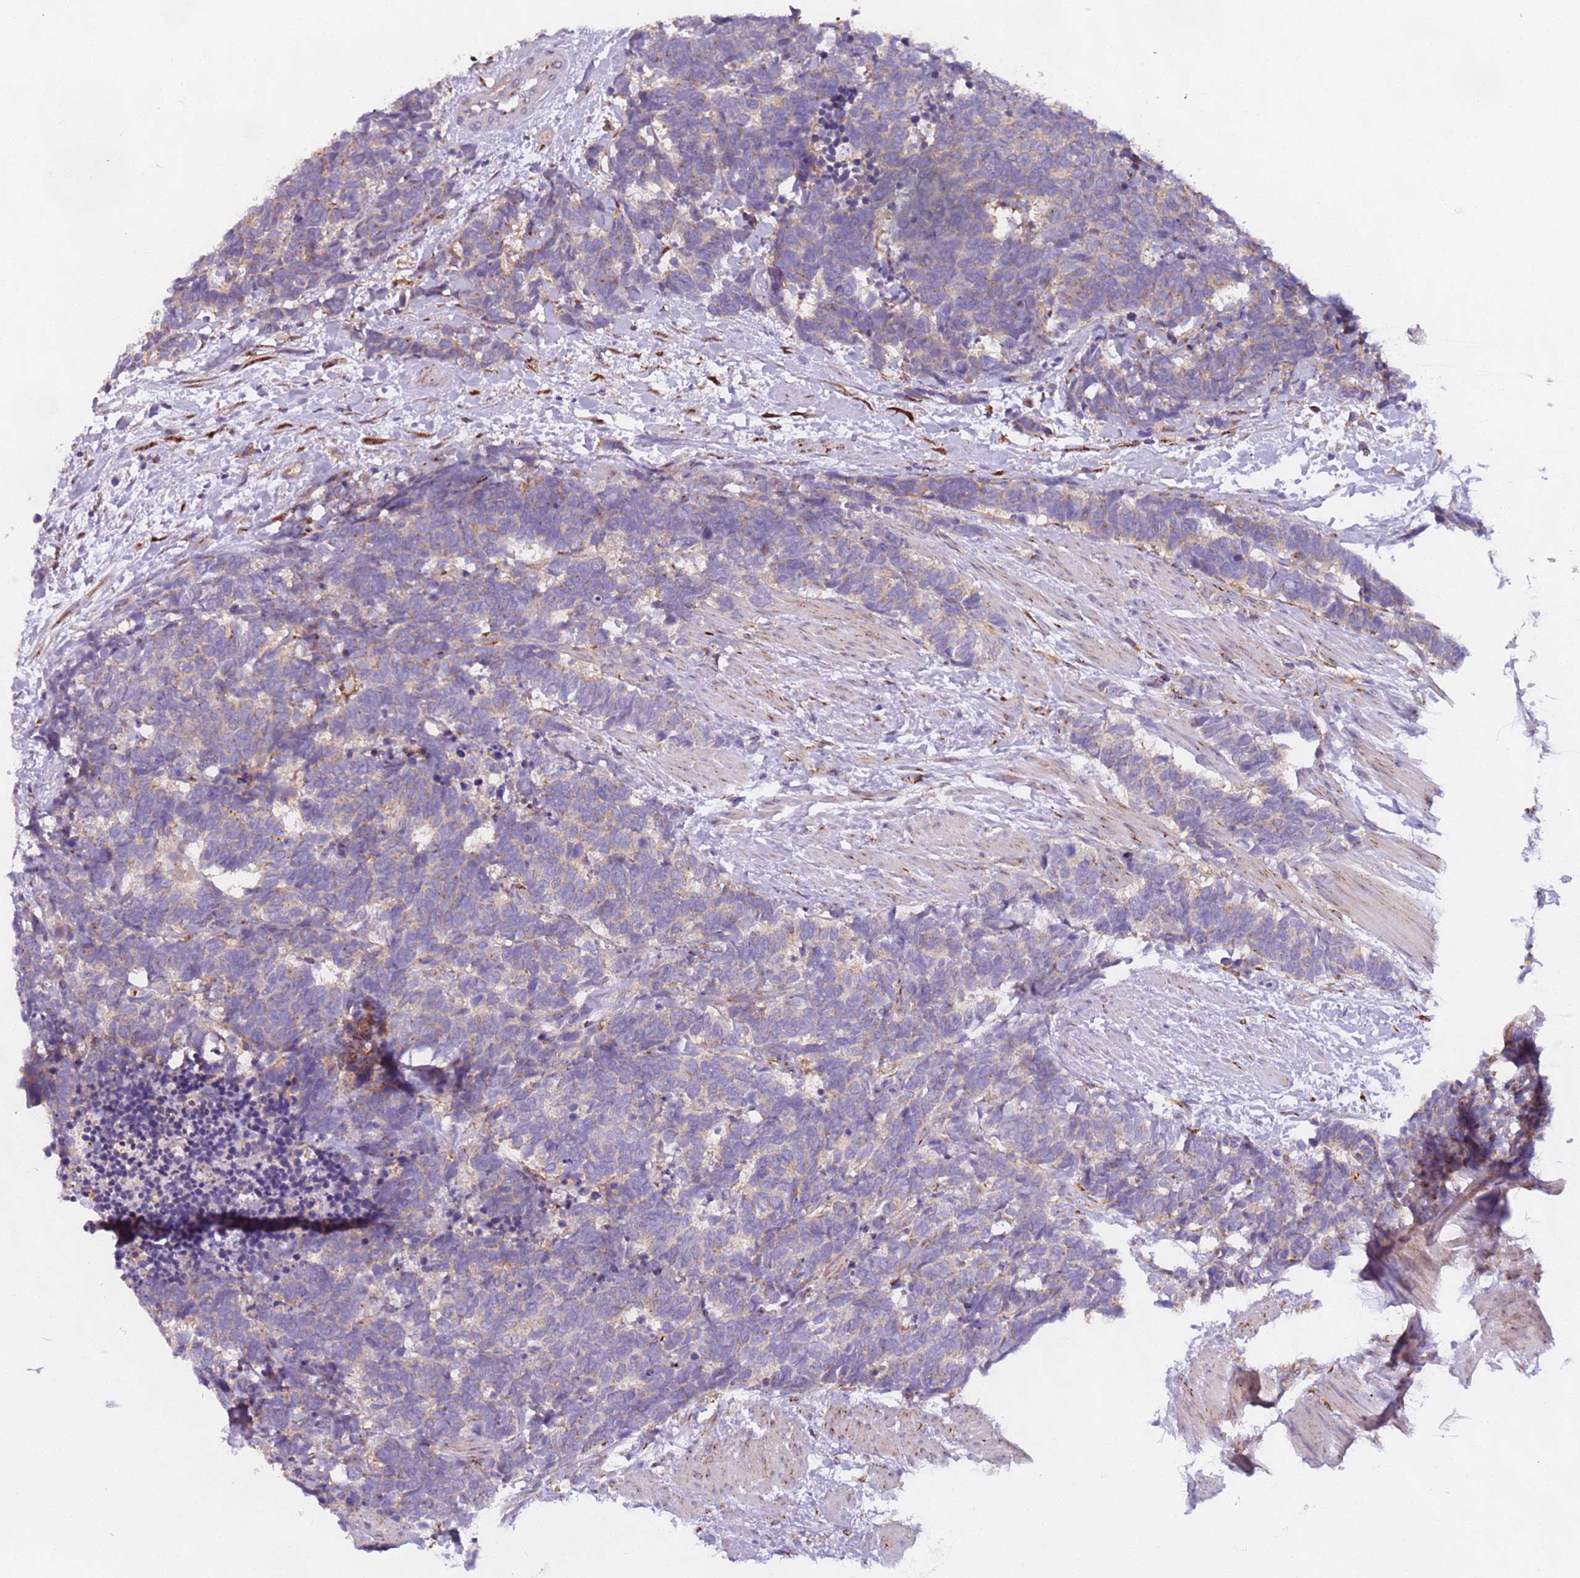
{"staining": {"intensity": "weak", "quantity": "<25%", "location": "cytoplasmic/membranous"}, "tissue": "carcinoid", "cell_type": "Tumor cells", "image_type": "cancer", "snomed": [{"axis": "morphology", "description": "Carcinoma, NOS"}, {"axis": "morphology", "description": "Carcinoid, malignant, NOS"}, {"axis": "topography", "description": "Prostate"}], "caption": "Immunohistochemistry histopathology image of neoplastic tissue: carcinoid stained with DAB shows no significant protein positivity in tumor cells.", "gene": "AKTIP", "patient": {"sex": "male", "age": 57}}